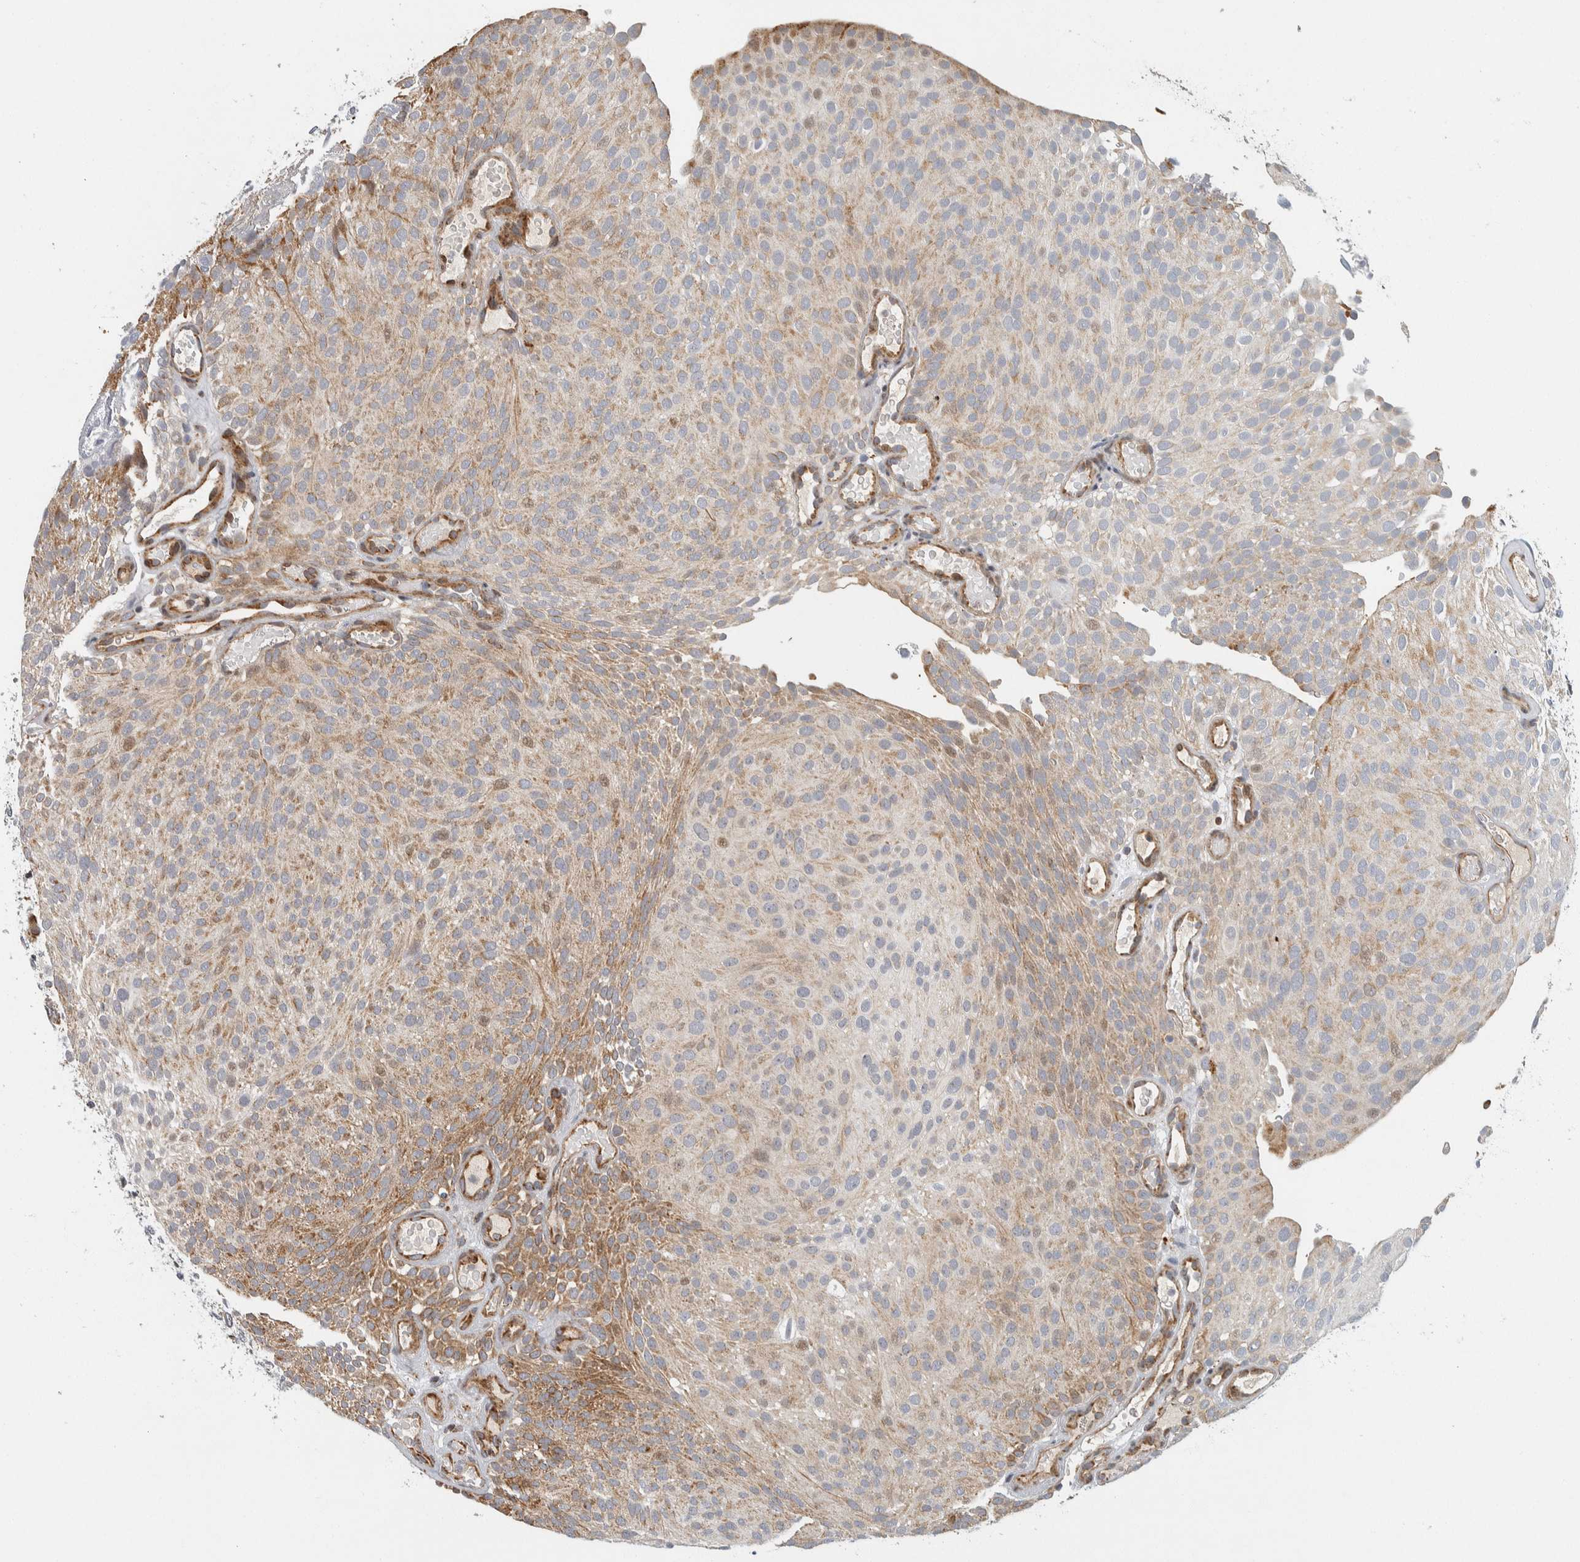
{"staining": {"intensity": "weak", "quantity": ">75%", "location": "cytoplasmic/membranous"}, "tissue": "urothelial cancer", "cell_type": "Tumor cells", "image_type": "cancer", "snomed": [{"axis": "morphology", "description": "Urothelial carcinoma, Low grade"}, {"axis": "topography", "description": "Urinary bladder"}], "caption": "This is an image of immunohistochemistry (IHC) staining of urothelial cancer, which shows weak expression in the cytoplasmic/membranous of tumor cells.", "gene": "AFP", "patient": {"sex": "male", "age": 78}}